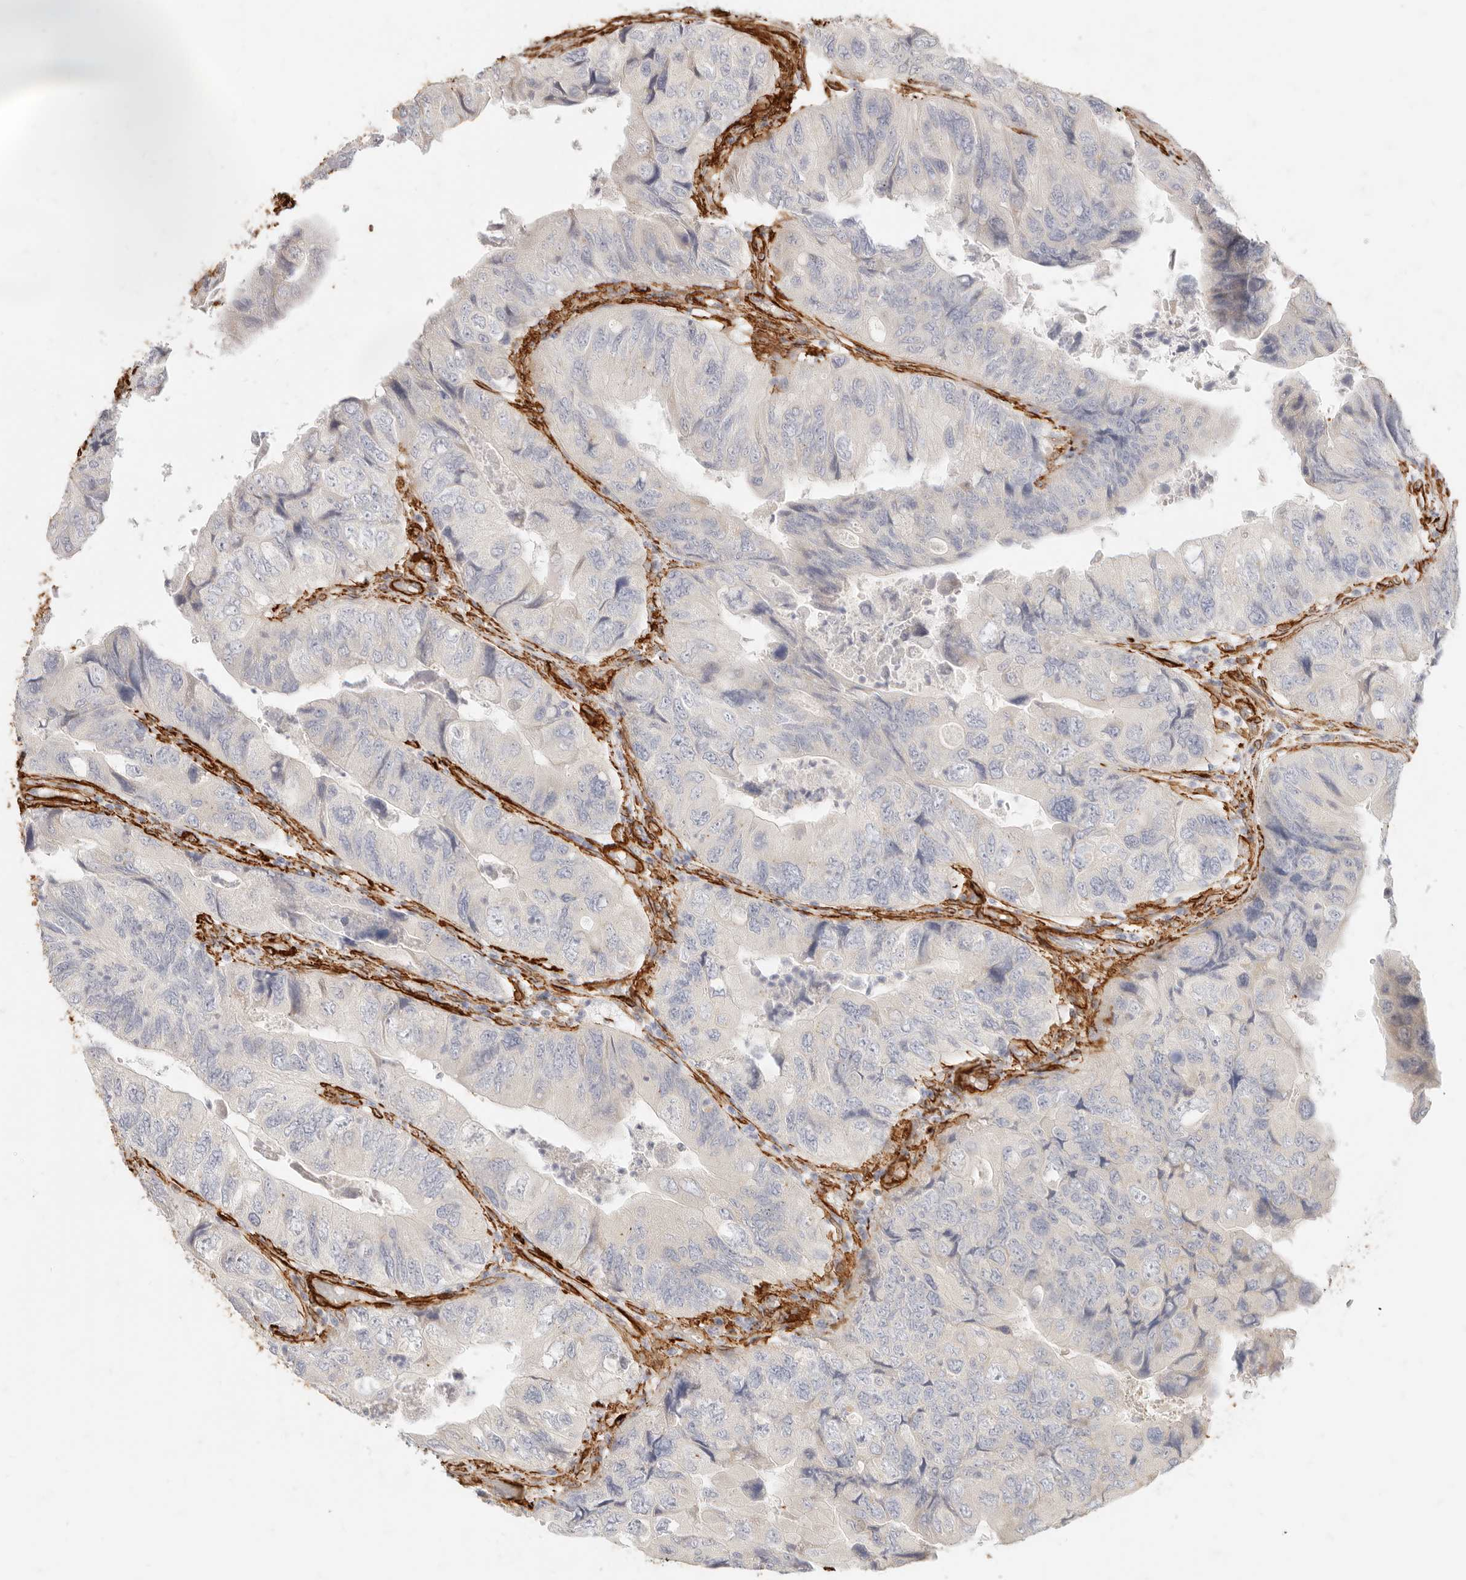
{"staining": {"intensity": "negative", "quantity": "none", "location": "none"}, "tissue": "colorectal cancer", "cell_type": "Tumor cells", "image_type": "cancer", "snomed": [{"axis": "morphology", "description": "Adenocarcinoma, NOS"}, {"axis": "topography", "description": "Rectum"}], "caption": "DAB (3,3'-diaminobenzidine) immunohistochemical staining of human colorectal adenocarcinoma shows no significant positivity in tumor cells. (Stains: DAB (3,3'-diaminobenzidine) IHC with hematoxylin counter stain, Microscopy: brightfield microscopy at high magnification).", "gene": "TMTC2", "patient": {"sex": "male", "age": 63}}